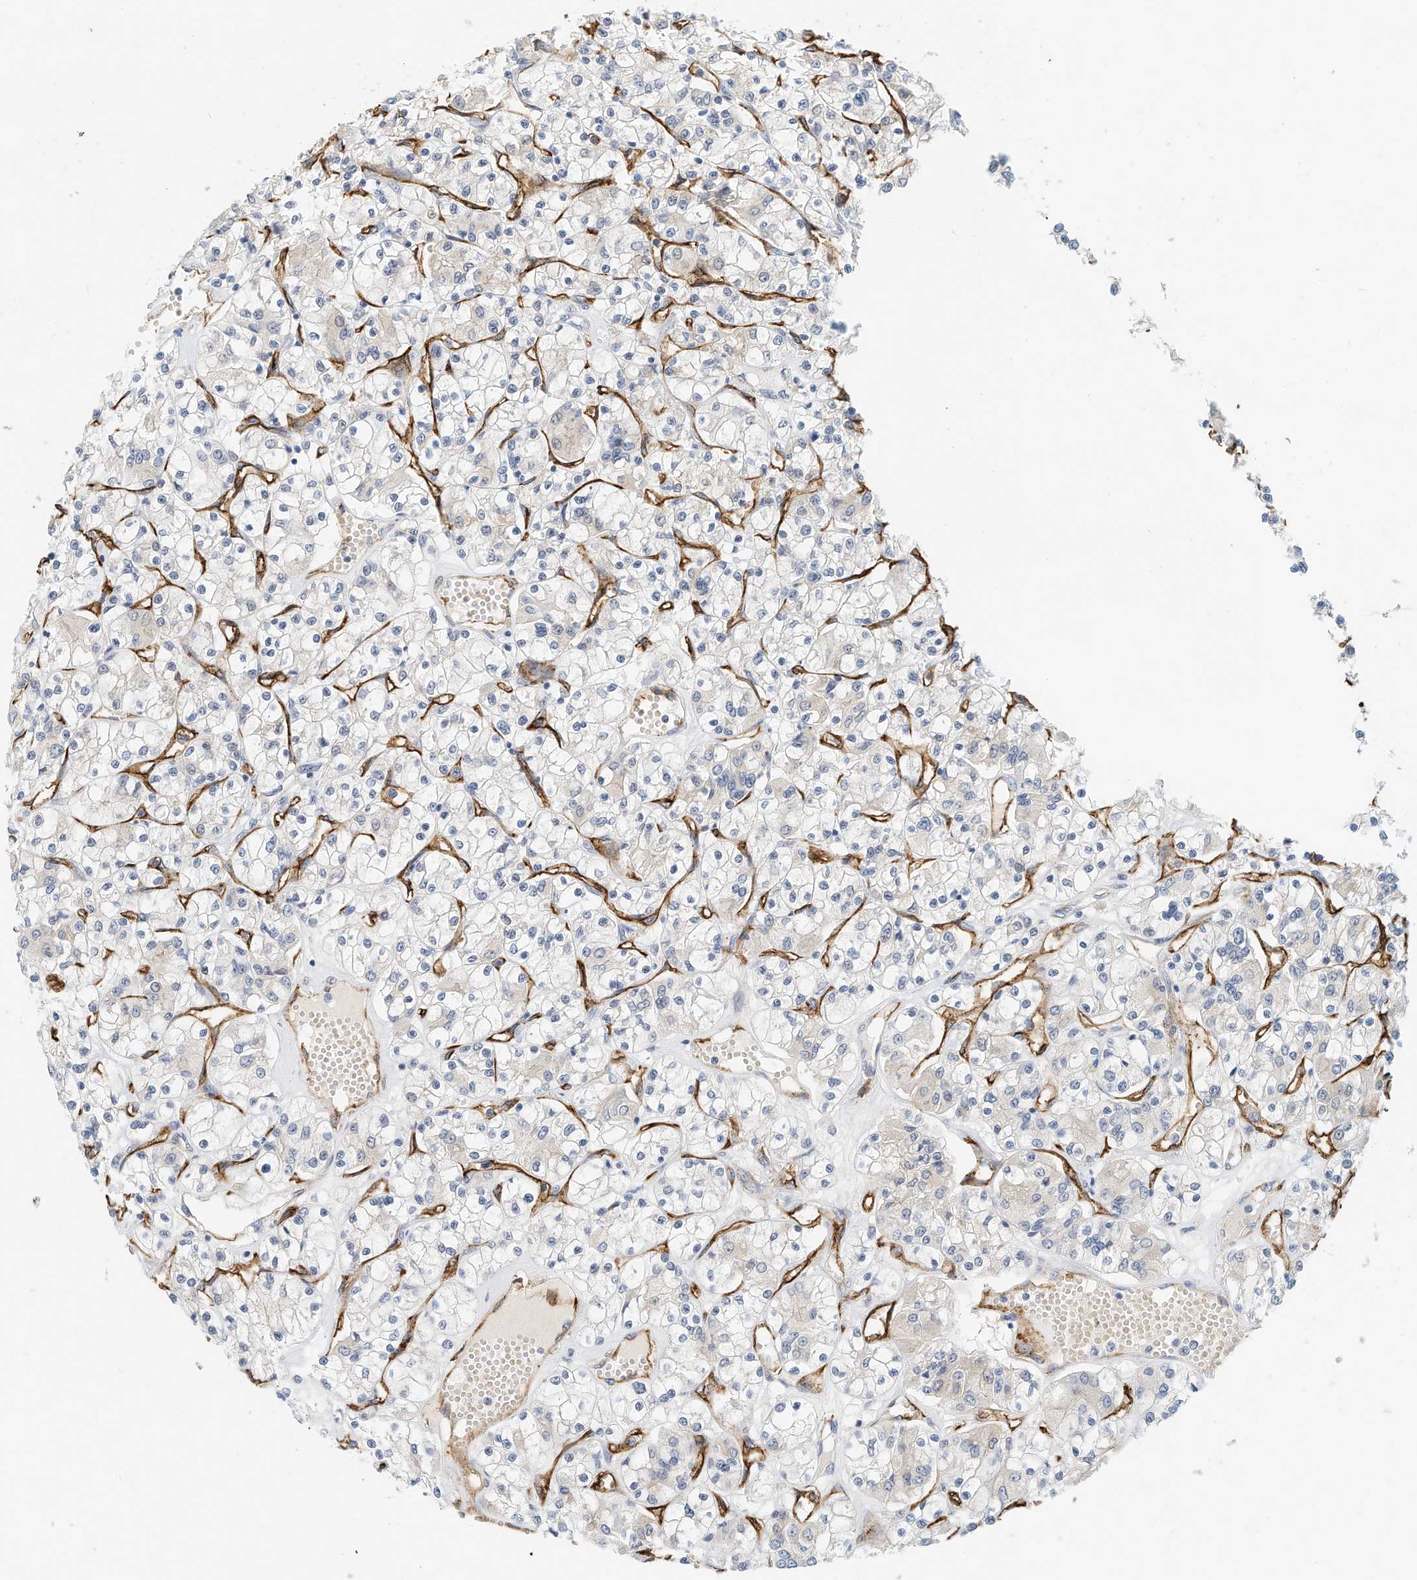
{"staining": {"intensity": "weak", "quantity": "<25%", "location": "cytoplasmic/membranous"}, "tissue": "renal cancer", "cell_type": "Tumor cells", "image_type": "cancer", "snomed": [{"axis": "morphology", "description": "Adenocarcinoma, NOS"}, {"axis": "topography", "description": "Kidney"}], "caption": "Tumor cells are negative for protein expression in human renal adenocarcinoma.", "gene": "ARHGAP28", "patient": {"sex": "female", "age": 59}}